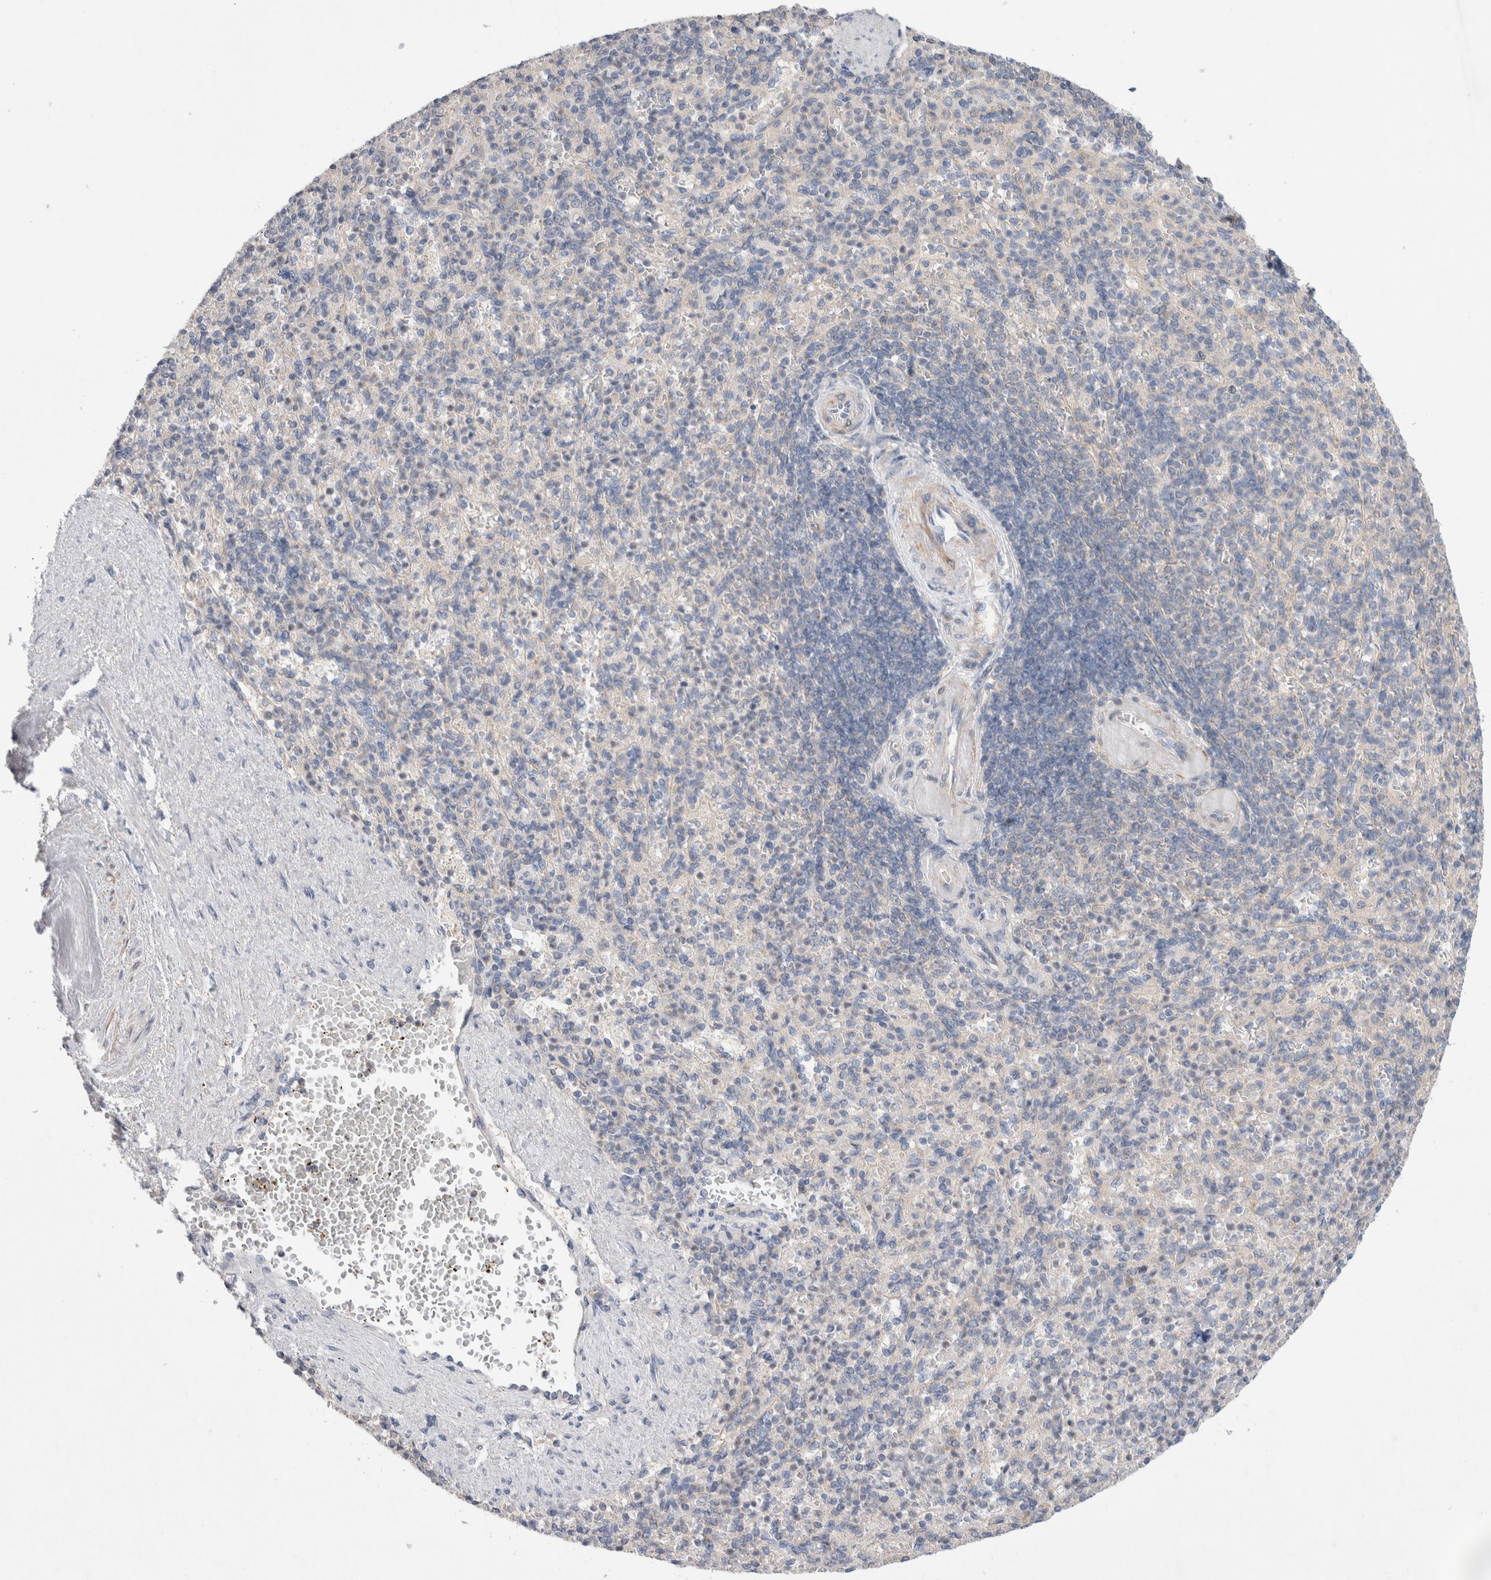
{"staining": {"intensity": "negative", "quantity": "none", "location": "none"}, "tissue": "spleen", "cell_type": "Cells in red pulp", "image_type": "normal", "snomed": [{"axis": "morphology", "description": "Normal tissue, NOS"}, {"axis": "topography", "description": "Spleen"}], "caption": "A high-resolution histopathology image shows IHC staining of unremarkable spleen, which displays no significant positivity in cells in red pulp.", "gene": "IFT74", "patient": {"sex": "female", "age": 74}}